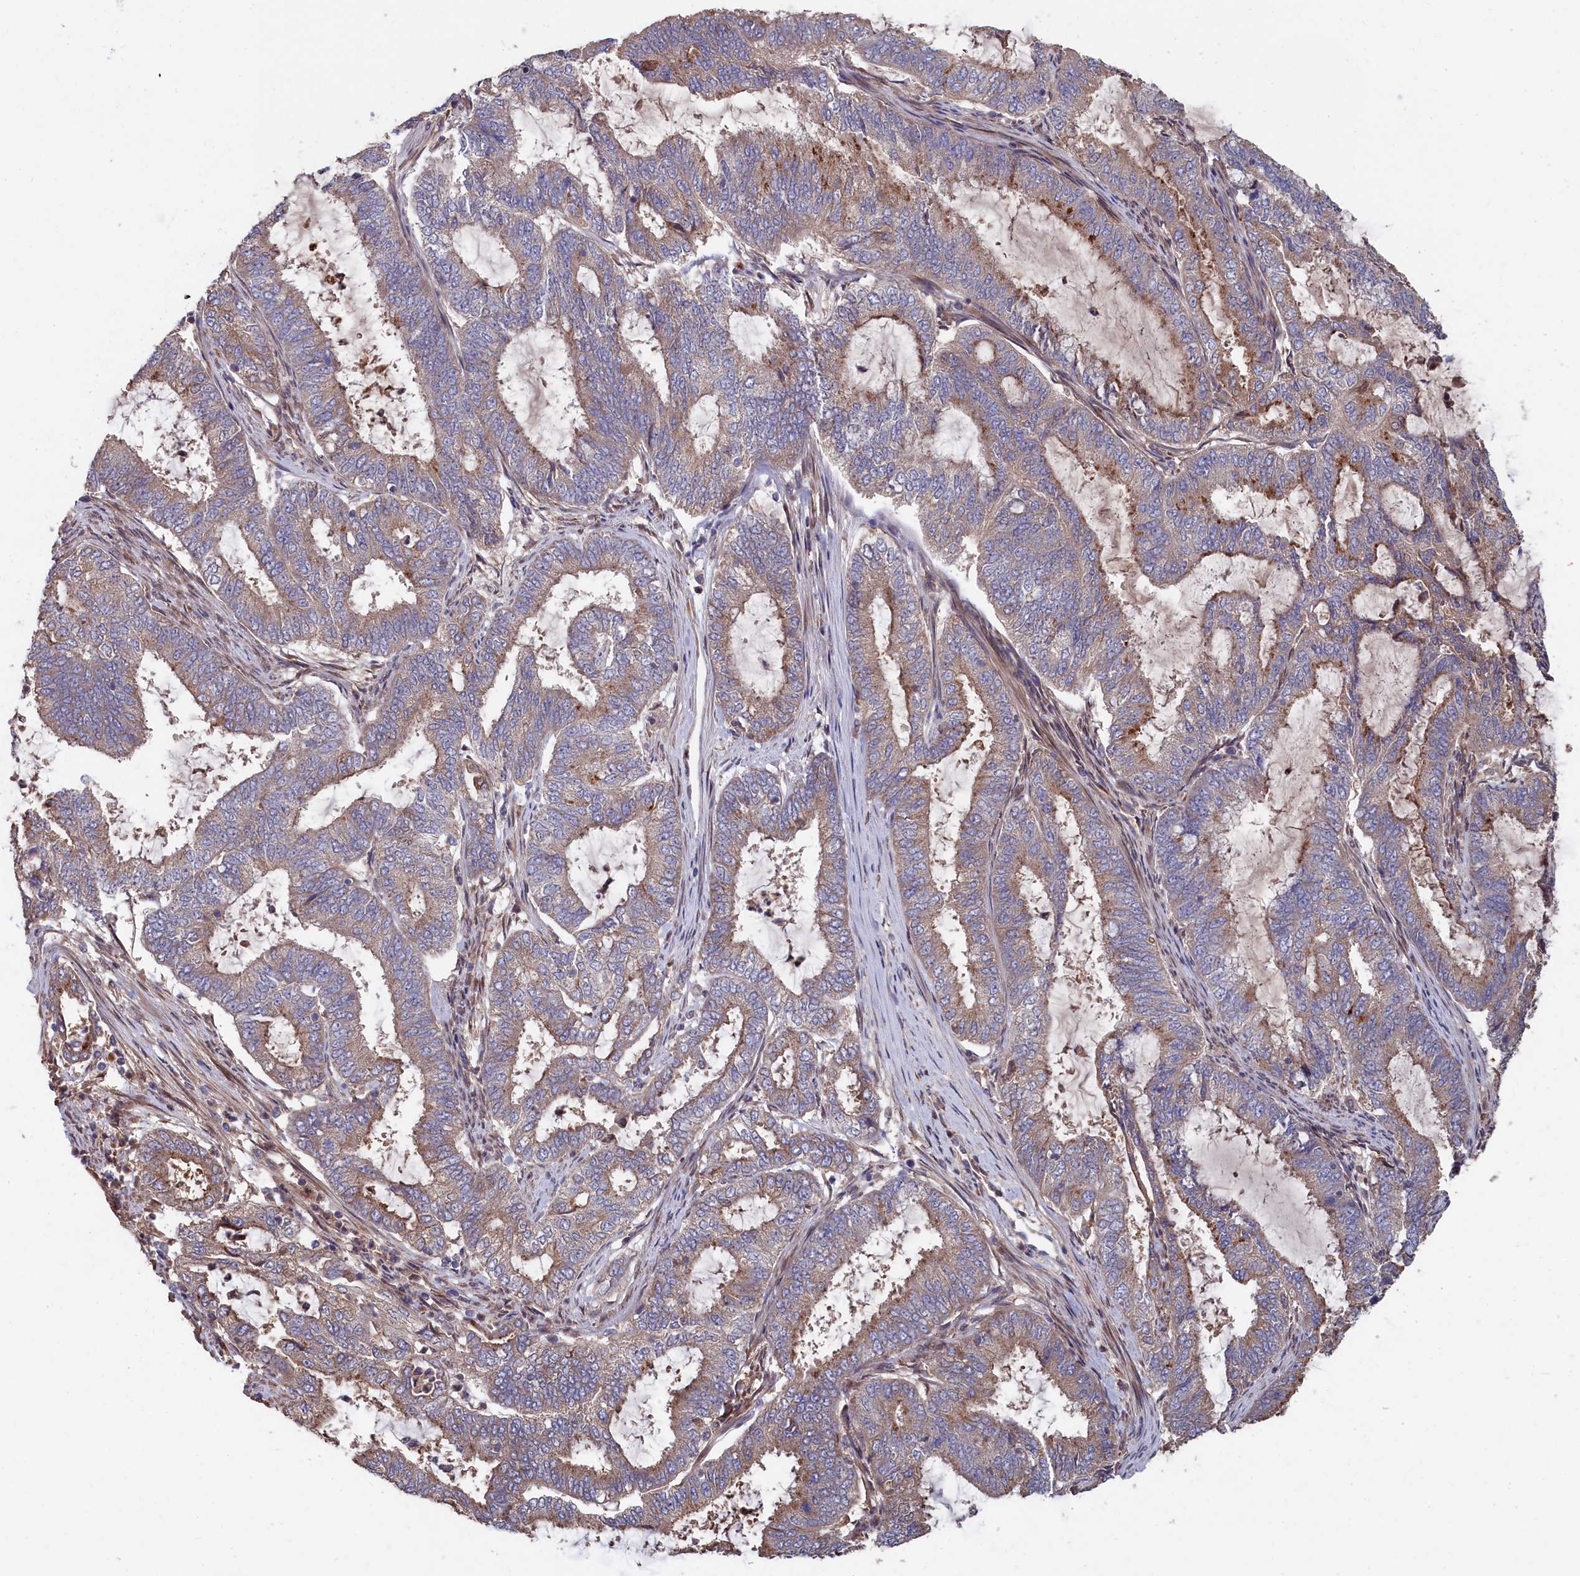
{"staining": {"intensity": "weak", "quantity": "25%-75%", "location": "cytoplasmic/membranous"}, "tissue": "endometrial cancer", "cell_type": "Tumor cells", "image_type": "cancer", "snomed": [{"axis": "morphology", "description": "Adenocarcinoma, NOS"}, {"axis": "topography", "description": "Endometrium"}], "caption": "This is an image of immunohistochemistry (IHC) staining of adenocarcinoma (endometrial), which shows weak expression in the cytoplasmic/membranous of tumor cells.", "gene": "GREB1L", "patient": {"sex": "female", "age": 51}}